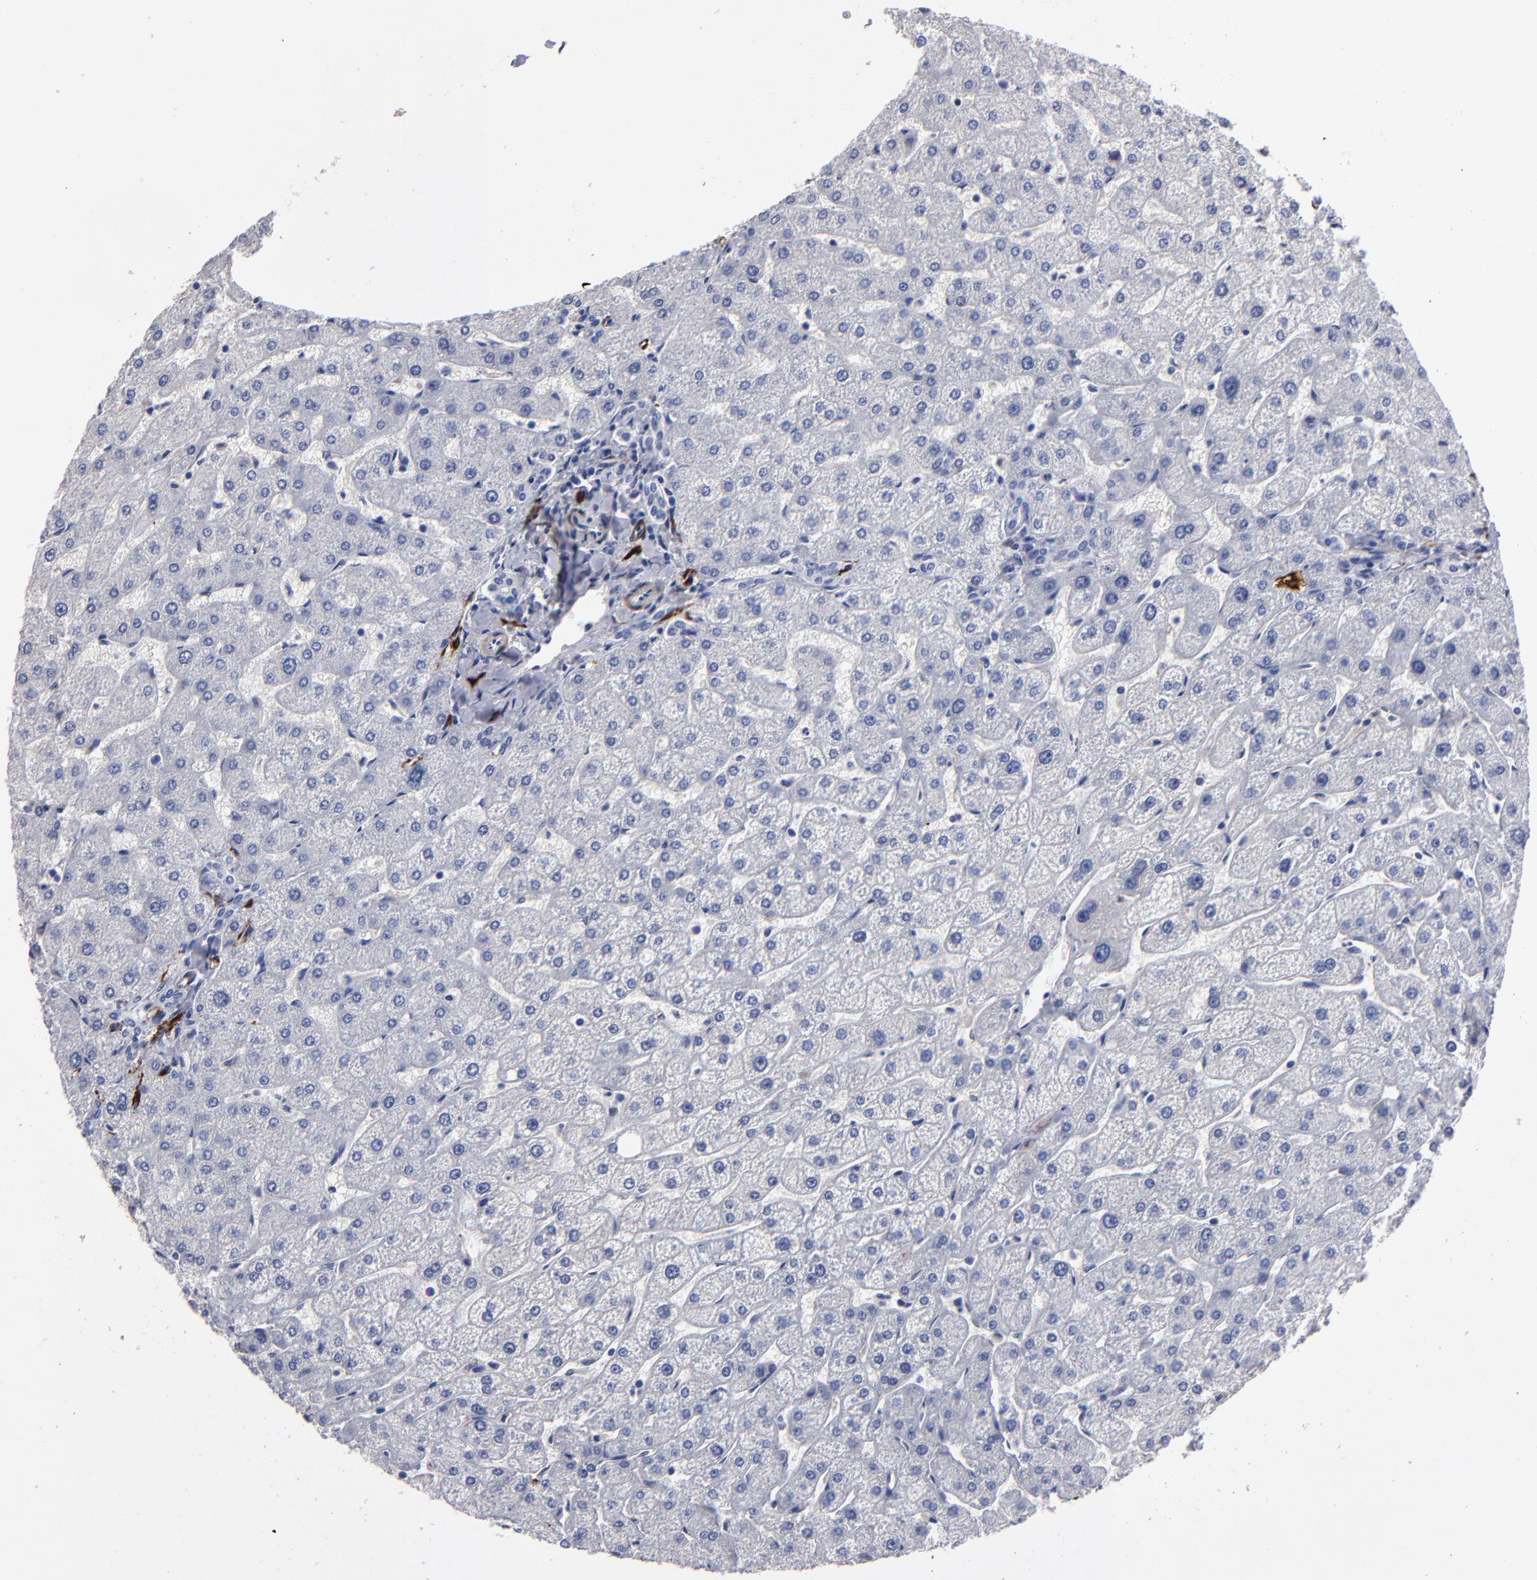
{"staining": {"intensity": "negative", "quantity": "none", "location": "none"}, "tissue": "liver", "cell_type": "Cholangiocytes", "image_type": "normal", "snomed": [{"axis": "morphology", "description": "Normal tissue, NOS"}, {"axis": "topography", "description": "Liver"}], "caption": "Photomicrograph shows no protein expression in cholangiocytes of normal liver. (DAB IHC, high magnification).", "gene": "FABP4", "patient": {"sex": "male", "age": 67}}